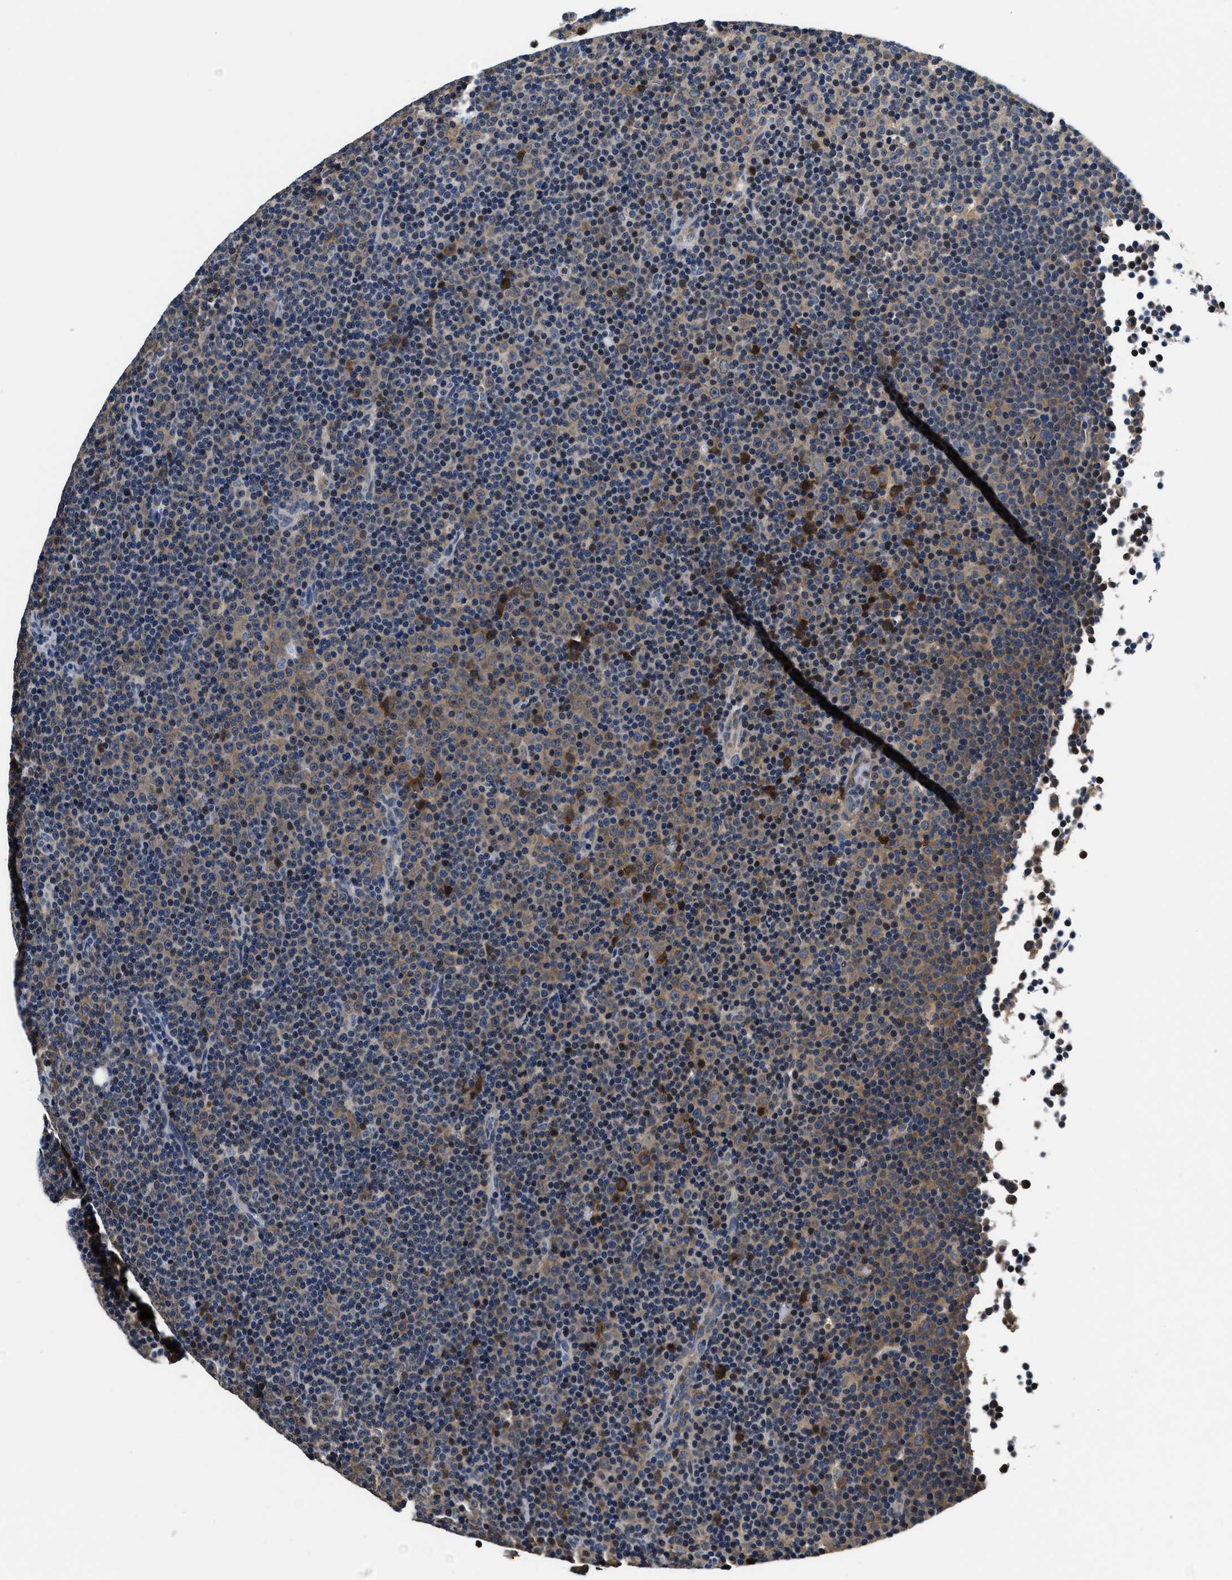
{"staining": {"intensity": "weak", "quantity": "25%-75%", "location": "cytoplasmic/membranous"}, "tissue": "lymphoma", "cell_type": "Tumor cells", "image_type": "cancer", "snomed": [{"axis": "morphology", "description": "Malignant lymphoma, non-Hodgkin's type, Low grade"}, {"axis": "topography", "description": "Lymph node"}], "caption": "An image of lymphoma stained for a protein reveals weak cytoplasmic/membranous brown staining in tumor cells.", "gene": "PHPT1", "patient": {"sex": "female", "age": 67}}